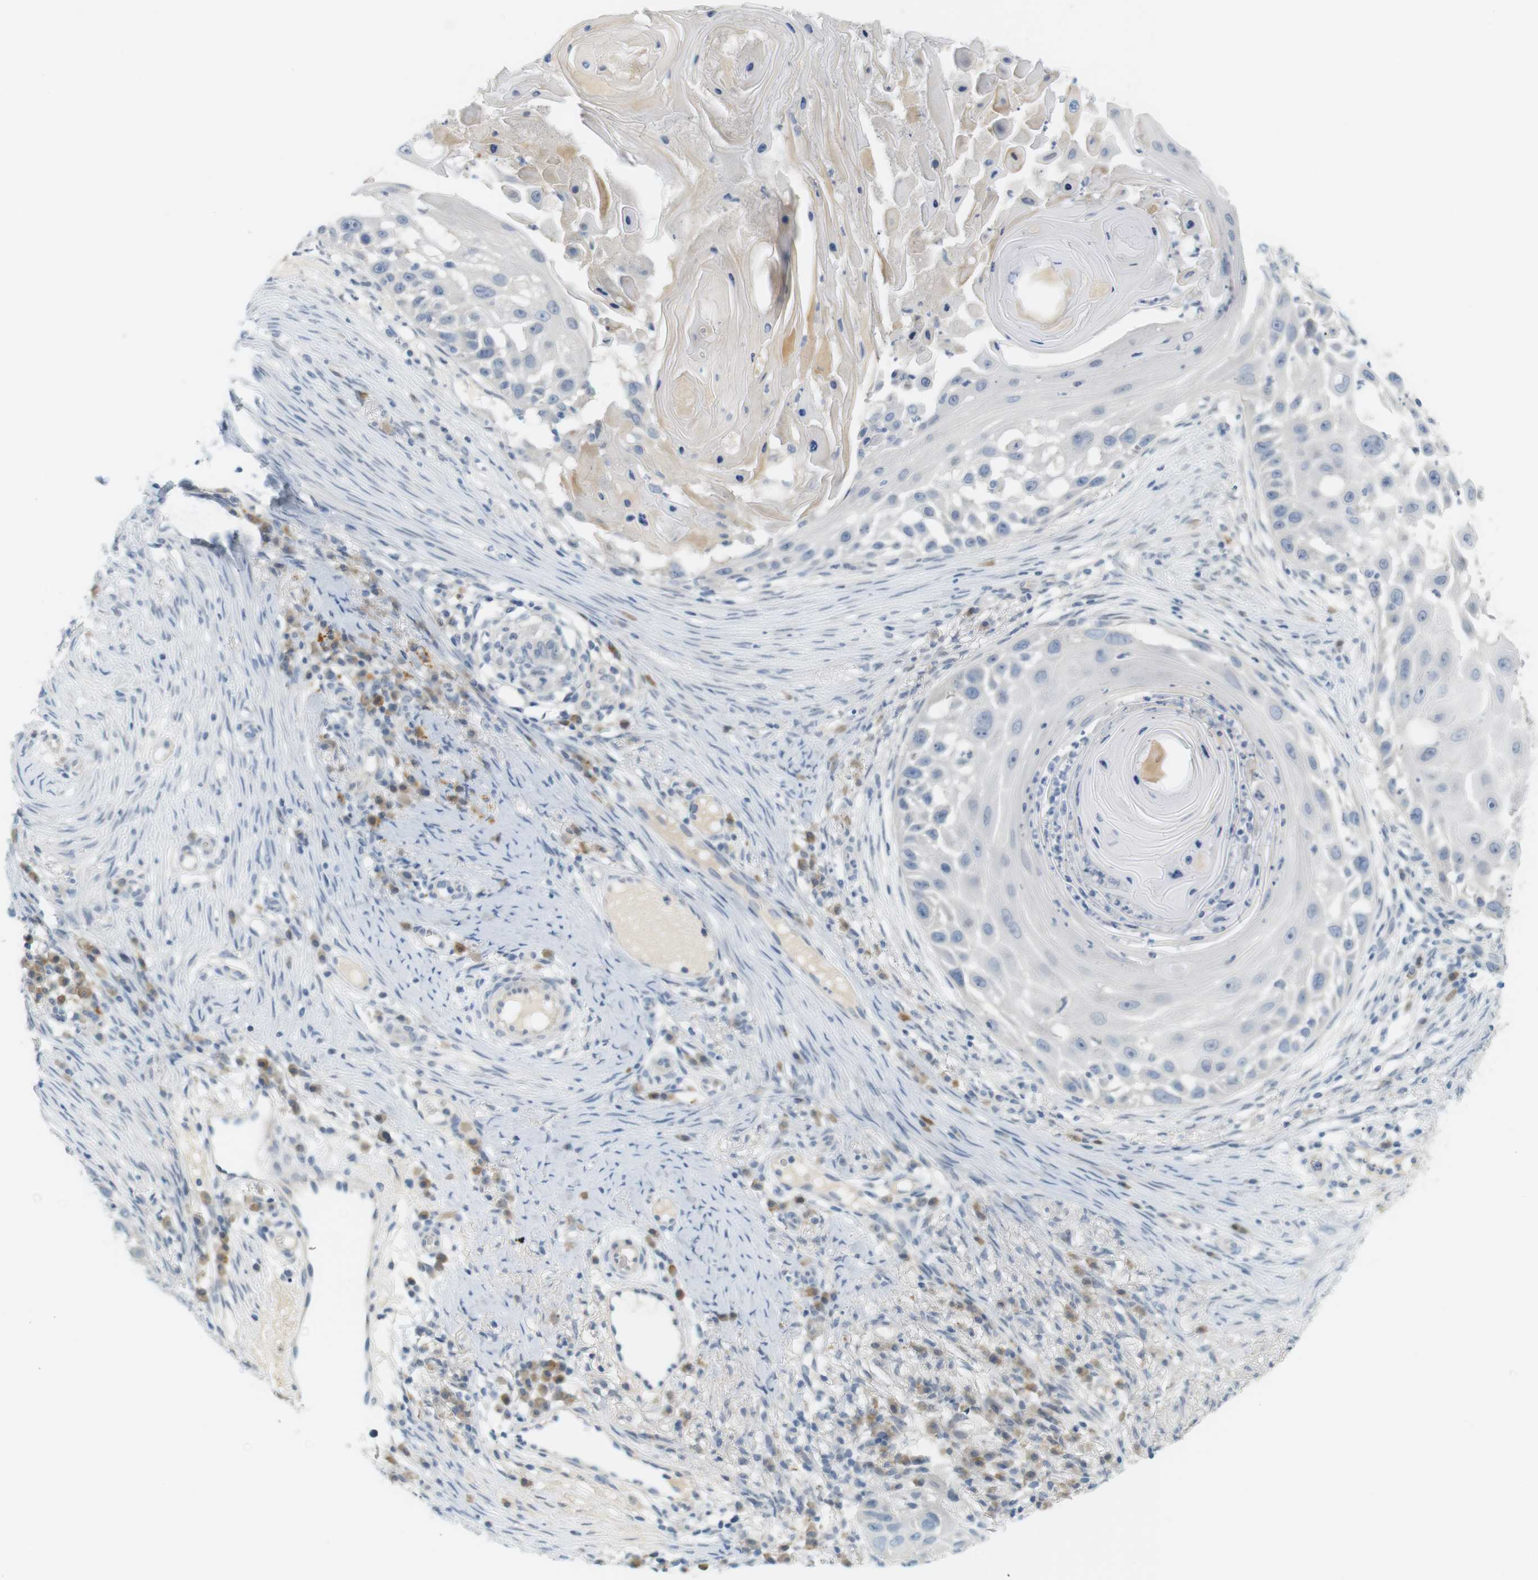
{"staining": {"intensity": "negative", "quantity": "none", "location": "none"}, "tissue": "skin cancer", "cell_type": "Tumor cells", "image_type": "cancer", "snomed": [{"axis": "morphology", "description": "Squamous cell carcinoma, NOS"}, {"axis": "topography", "description": "Skin"}], "caption": "High power microscopy photomicrograph of an IHC histopathology image of squamous cell carcinoma (skin), revealing no significant expression in tumor cells.", "gene": "CREB3L2", "patient": {"sex": "female", "age": 44}}